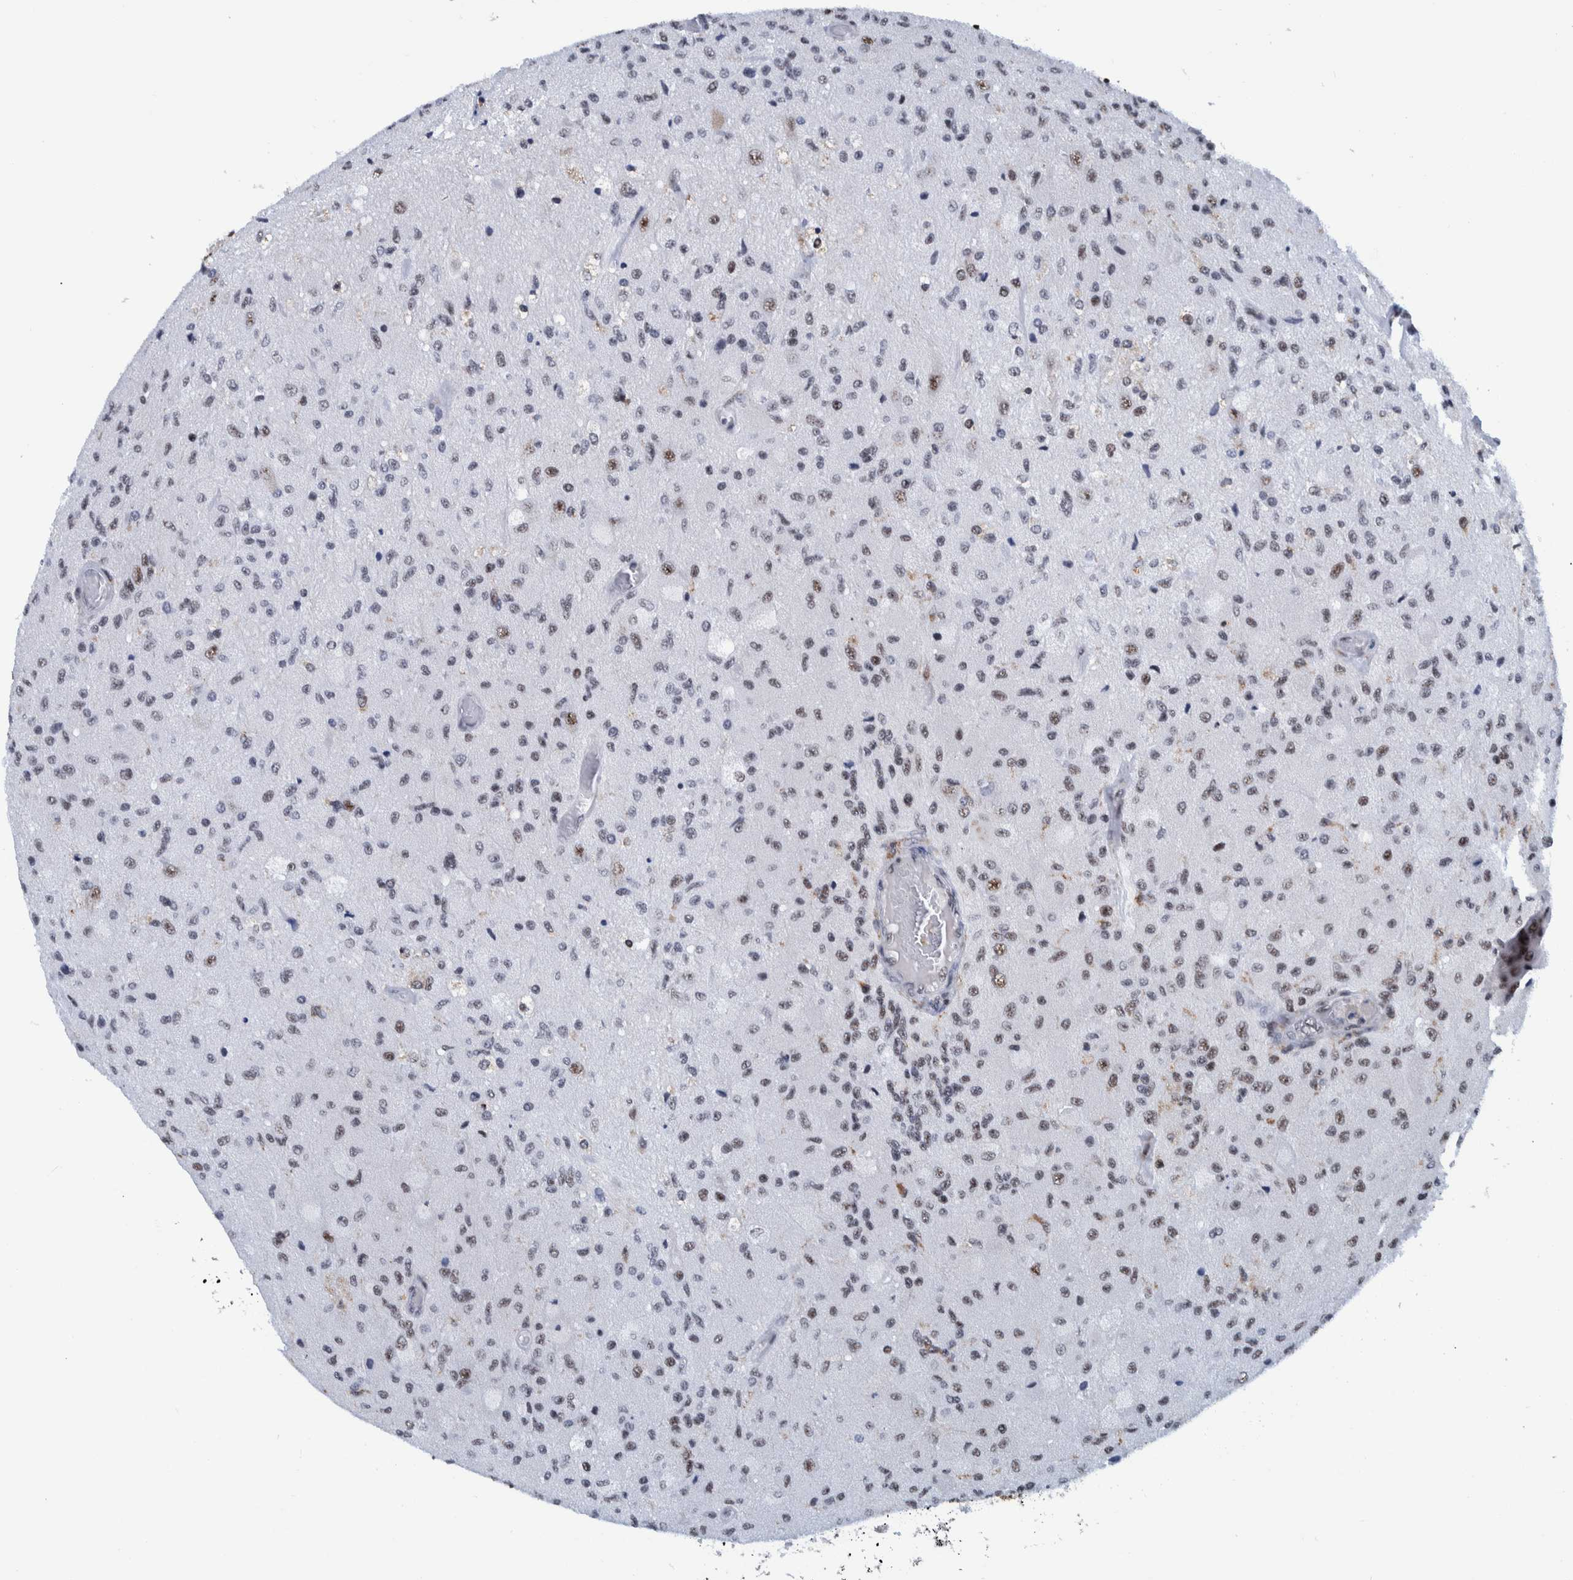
{"staining": {"intensity": "moderate", "quantity": "25%-75%", "location": "nuclear"}, "tissue": "glioma", "cell_type": "Tumor cells", "image_type": "cancer", "snomed": [{"axis": "morphology", "description": "Normal tissue, NOS"}, {"axis": "morphology", "description": "Glioma, malignant, High grade"}, {"axis": "topography", "description": "Cerebral cortex"}], "caption": "Immunohistochemistry histopathology image of human malignant glioma (high-grade) stained for a protein (brown), which demonstrates medium levels of moderate nuclear staining in about 25%-75% of tumor cells.", "gene": "EFTUD2", "patient": {"sex": "male", "age": 77}}